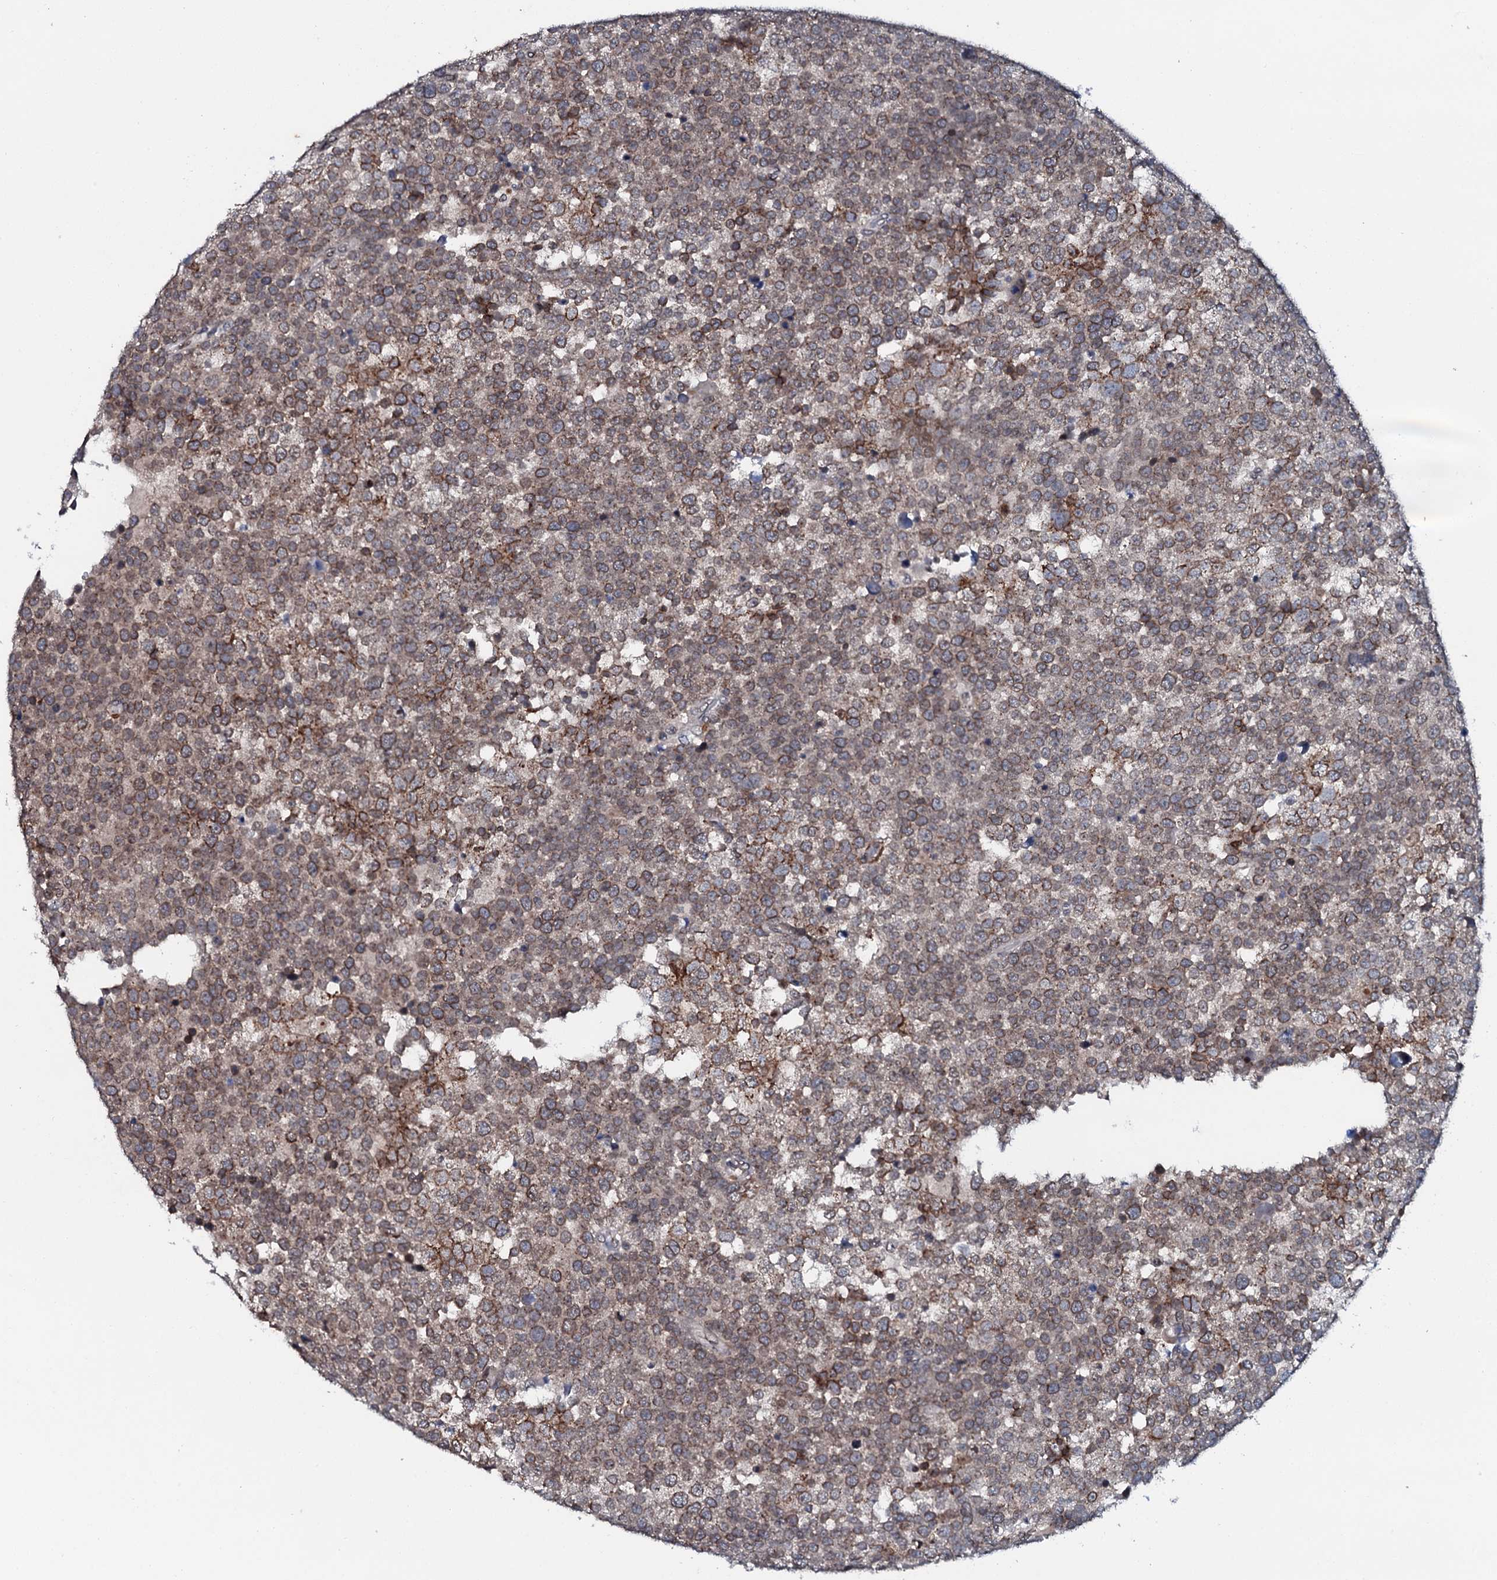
{"staining": {"intensity": "weak", "quantity": ">75%", "location": "cytoplasmic/membranous"}, "tissue": "testis cancer", "cell_type": "Tumor cells", "image_type": "cancer", "snomed": [{"axis": "morphology", "description": "Seminoma, NOS"}, {"axis": "topography", "description": "Testis"}], "caption": "Immunohistochemical staining of testis cancer reveals low levels of weak cytoplasmic/membranous positivity in about >75% of tumor cells.", "gene": "SNTA1", "patient": {"sex": "male", "age": 71}}